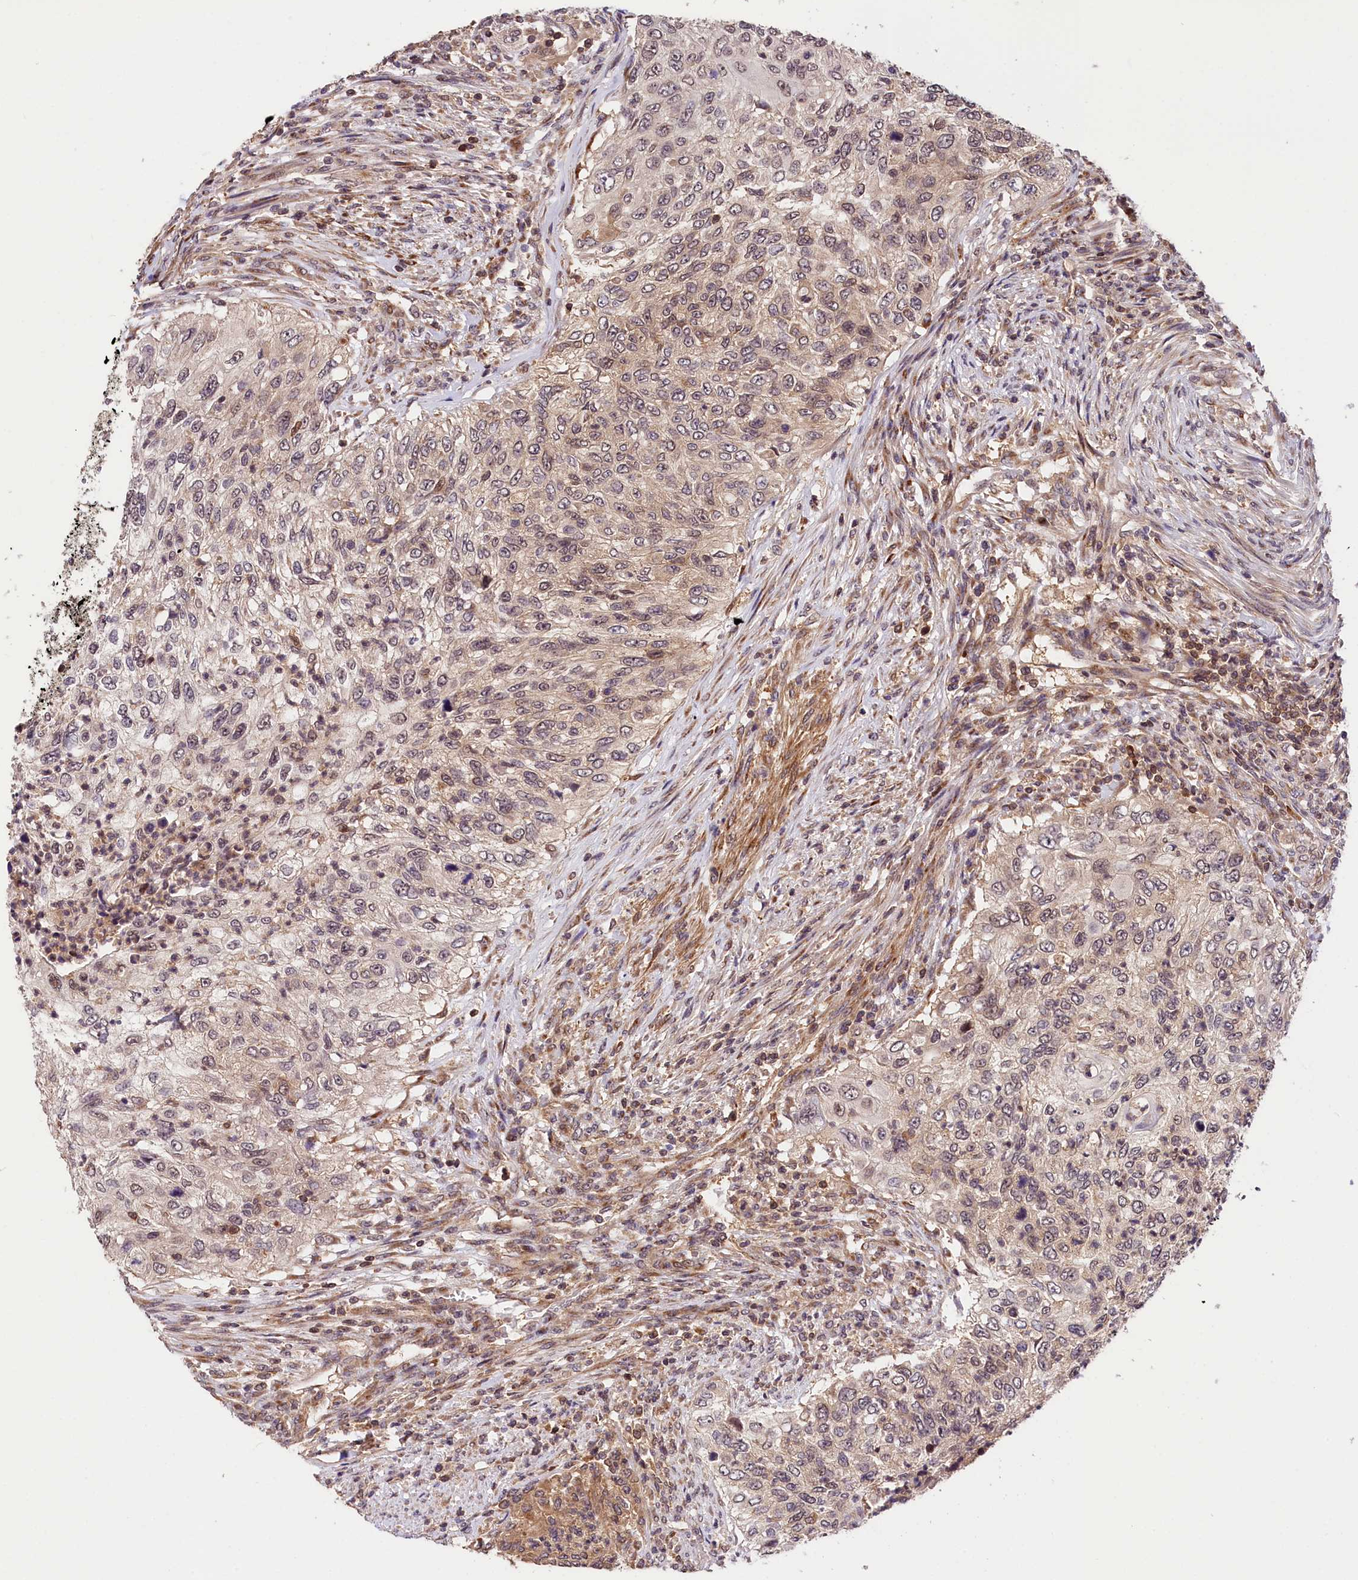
{"staining": {"intensity": "negative", "quantity": "none", "location": "none"}, "tissue": "urothelial cancer", "cell_type": "Tumor cells", "image_type": "cancer", "snomed": [{"axis": "morphology", "description": "Urothelial carcinoma, High grade"}, {"axis": "topography", "description": "Urinary bladder"}], "caption": "Immunohistochemistry (IHC) micrograph of neoplastic tissue: urothelial cancer stained with DAB exhibits no significant protein expression in tumor cells.", "gene": "CHORDC1", "patient": {"sex": "female", "age": 60}}